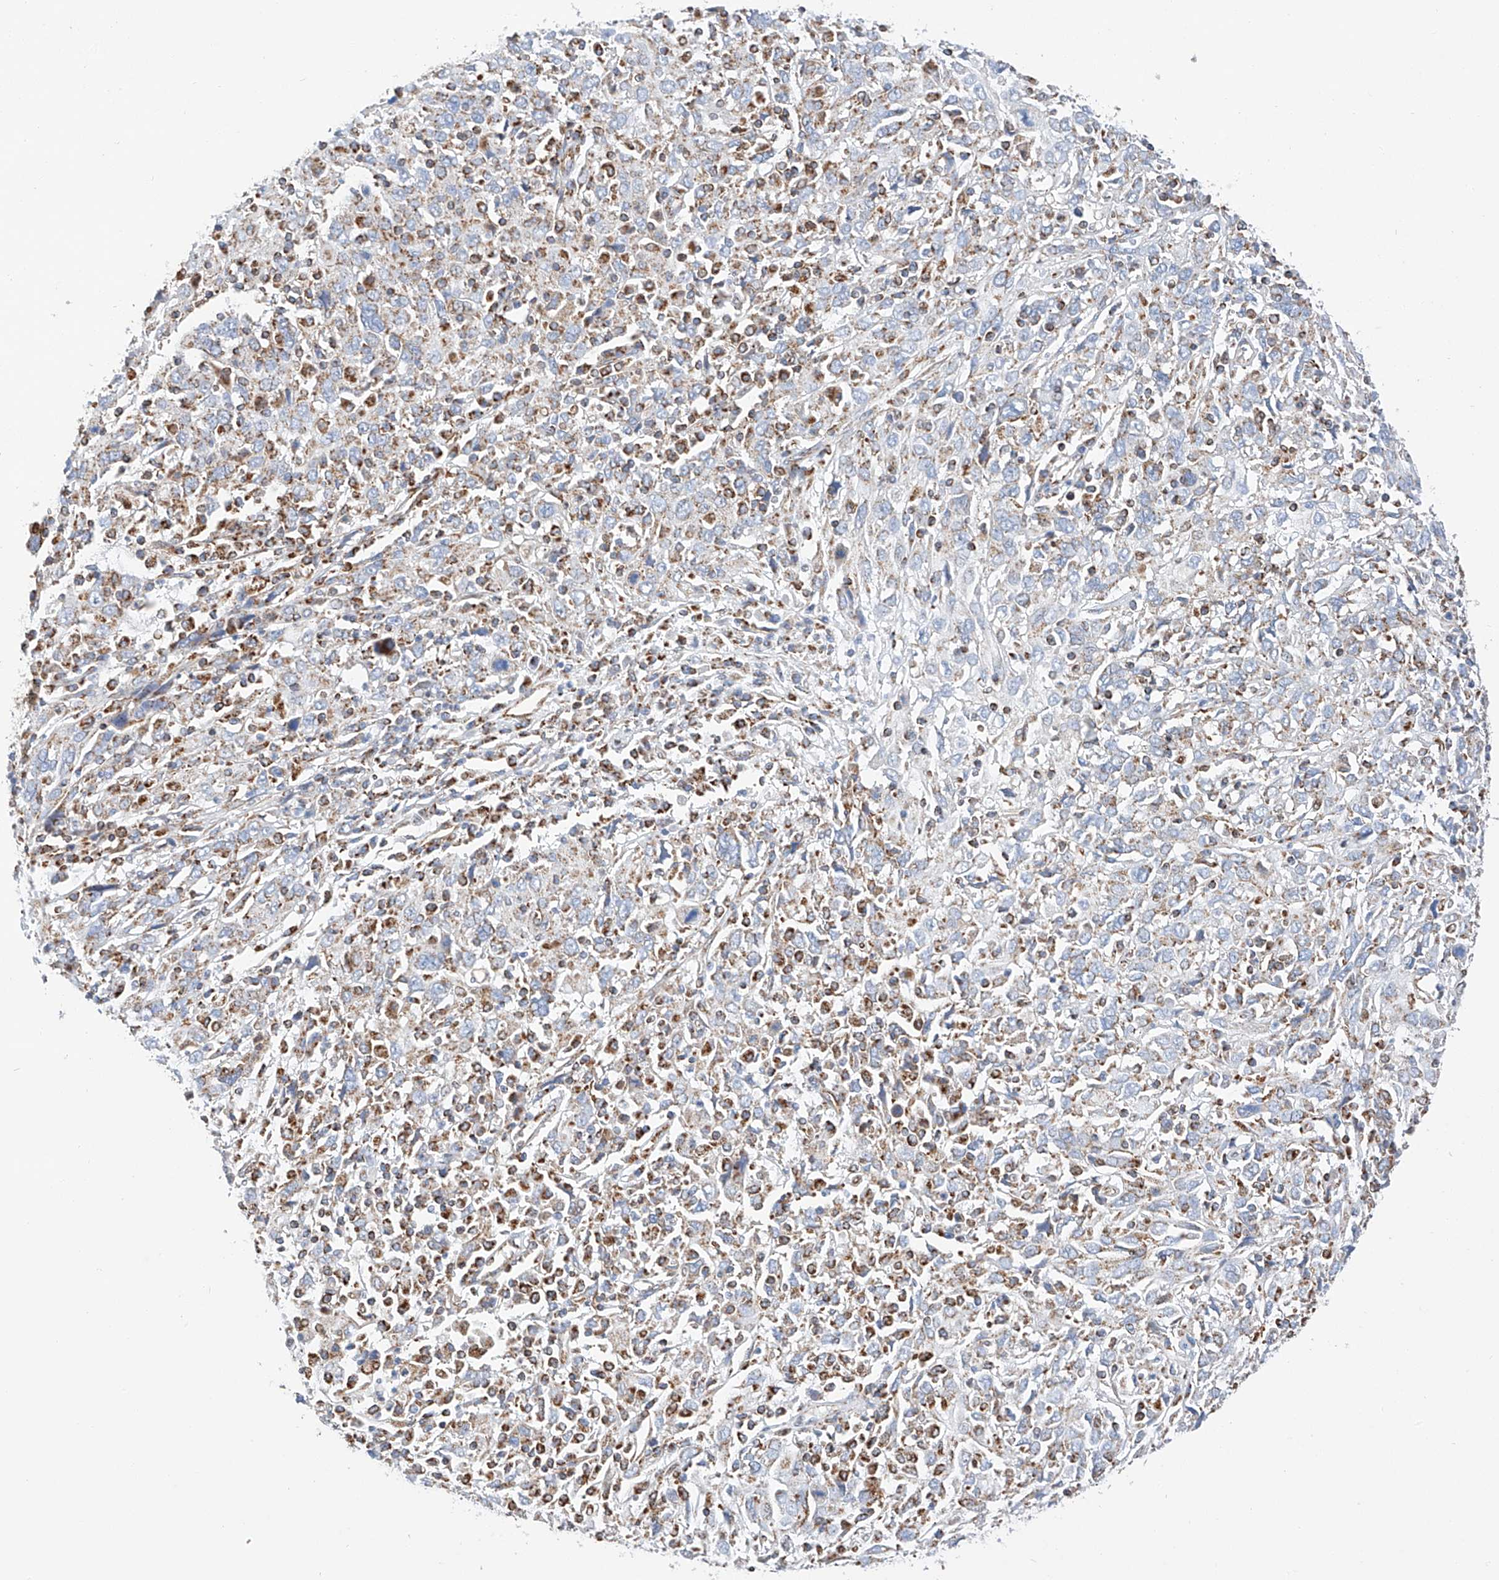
{"staining": {"intensity": "negative", "quantity": "none", "location": "none"}, "tissue": "cervical cancer", "cell_type": "Tumor cells", "image_type": "cancer", "snomed": [{"axis": "morphology", "description": "Squamous cell carcinoma, NOS"}, {"axis": "topography", "description": "Cervix"}], "caption": "An IHC micrograph of squamous cell carcinoma (cervical) is shown. There is no staining in tumor cells of squamous cell carcinoma (cervical).", "gene": "NDUFV3", "patient": {"sex": "female", "age": 46}}